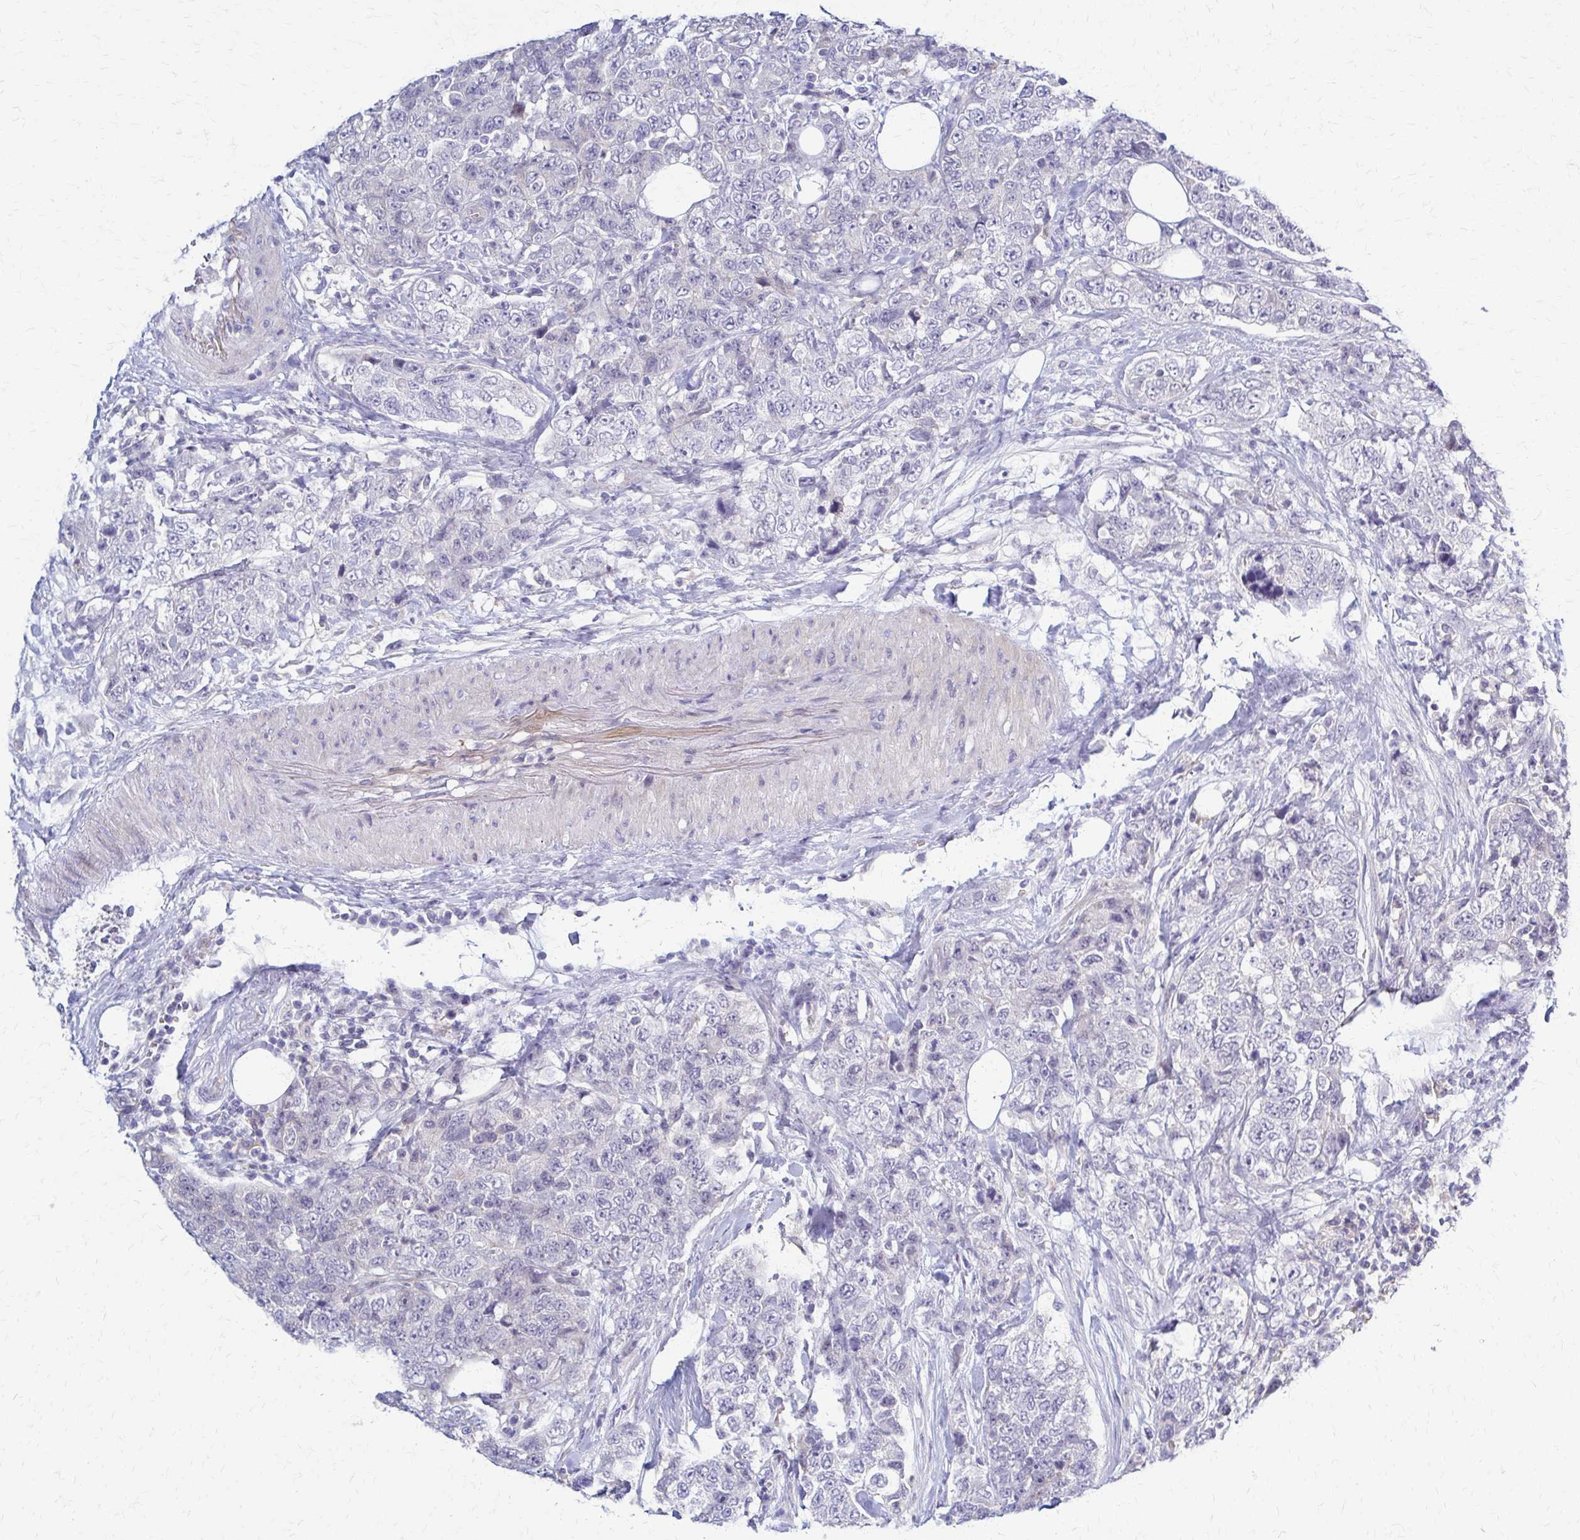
{"staining": {"intensity": "negative", "quantity": "none", "location": "none"}, "tissue": "urothelial cancer", "cell_type": "Tumor cells", "image_type": "cancer", "snomed": [{"axis": "morphology", "description": "Urothelial carcinoma, High grade"}, {"axis": "topography", "description": "Urinary bladder"}], "caption": "A histopathology image of human urothelial cancer is negative for staining in tumor cells.", "gene": "RHOBTB2", "patient": {"sex": "female", "age": 78}}